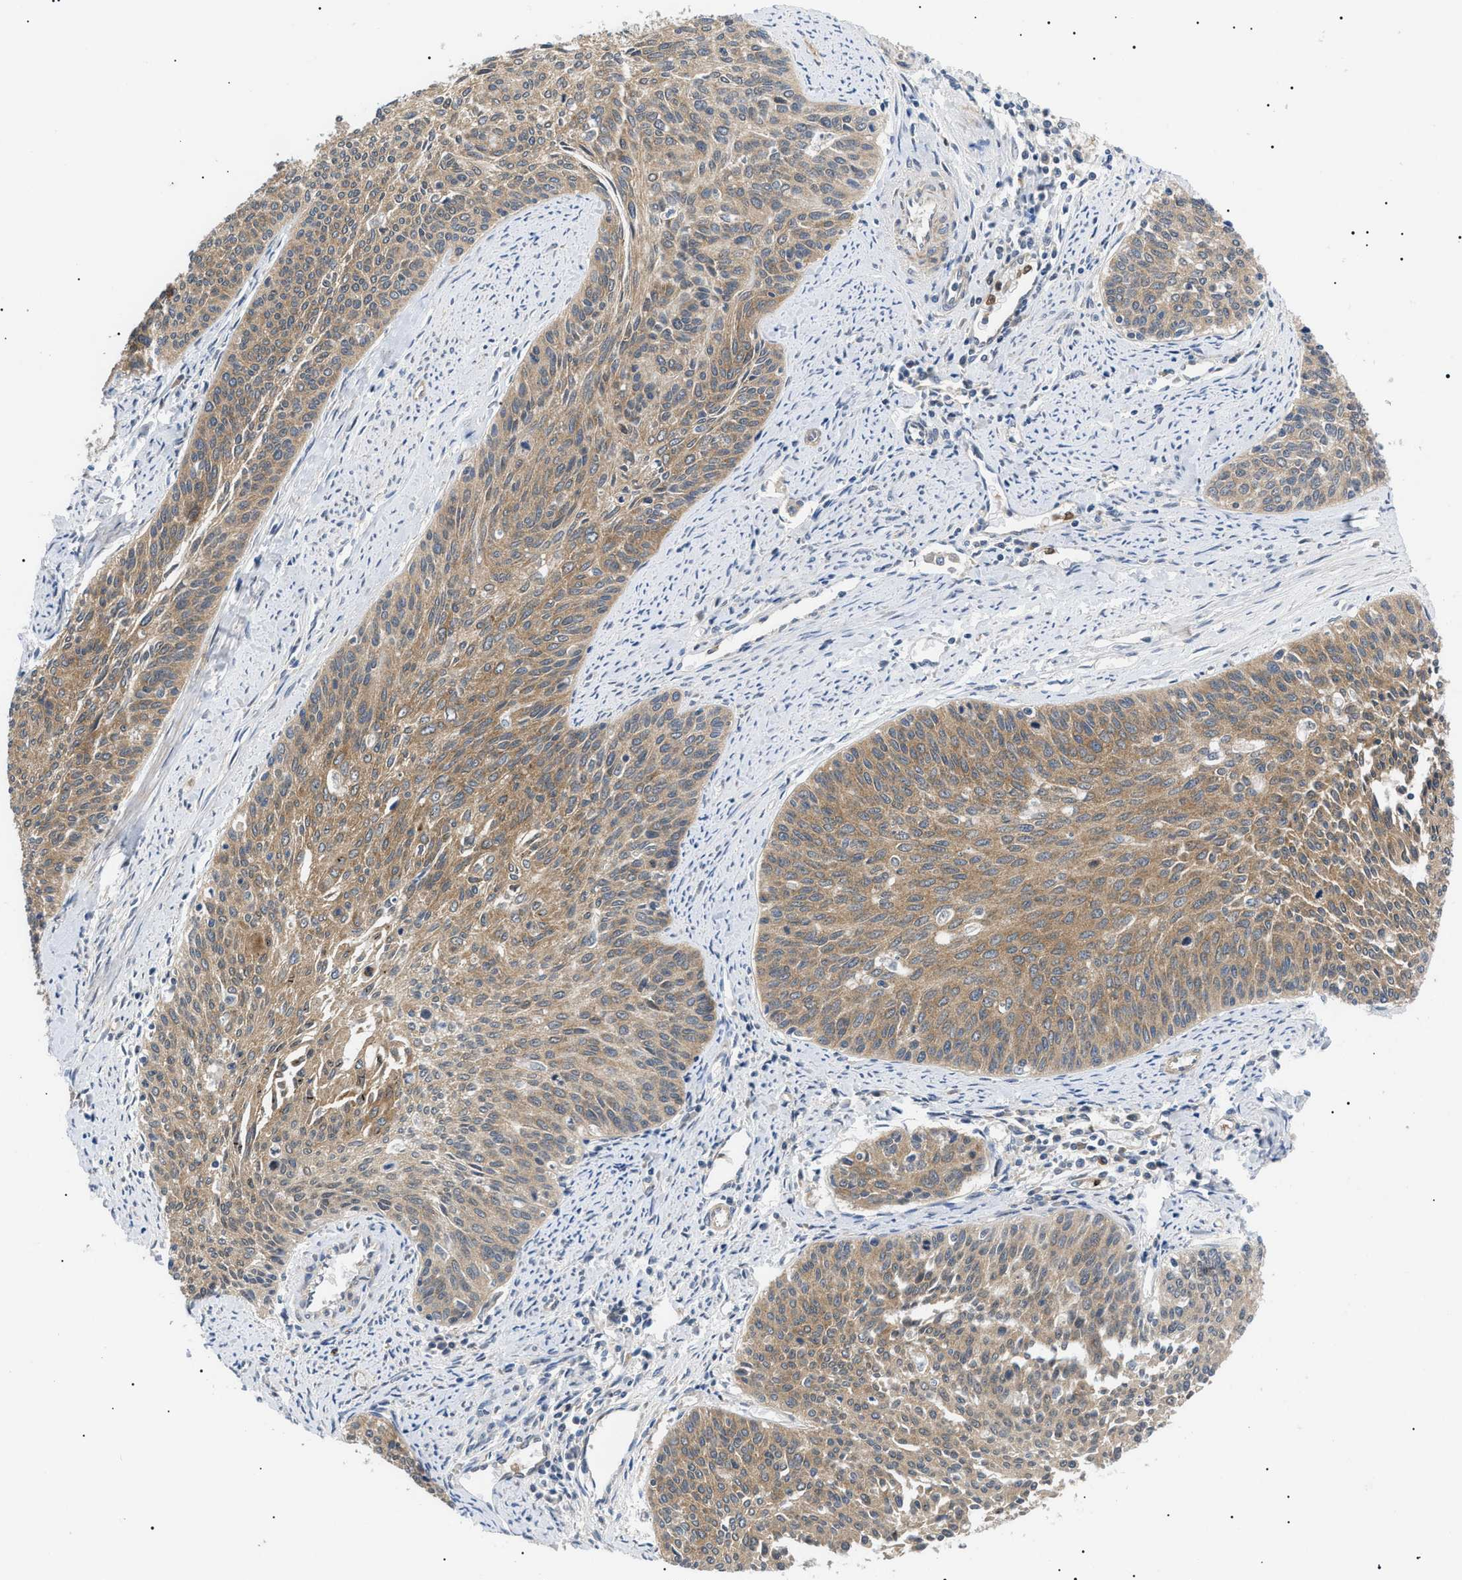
{"staining": {"intensity": "moderate", "quantity": ">75%", "location": "cytoplasmic/membranous"}, "tissue": "cervical cancer", "cell_type": "Tumor cells", "image_type": "cancer", "snomed": [{"axis": "morphology", "description": "Squamous cell carcinoma, NOS"}, {"axis": "topography", "description": "Cervix"}], "caption": "This is an image of IHC staining of cervical cancer (squamous cell carcinoma), which shows moderate staining in the cytoplasmic/membranous of tumor cells.", "gene": "RIPK1", "patient": {"sex": "female", "age": 55}}